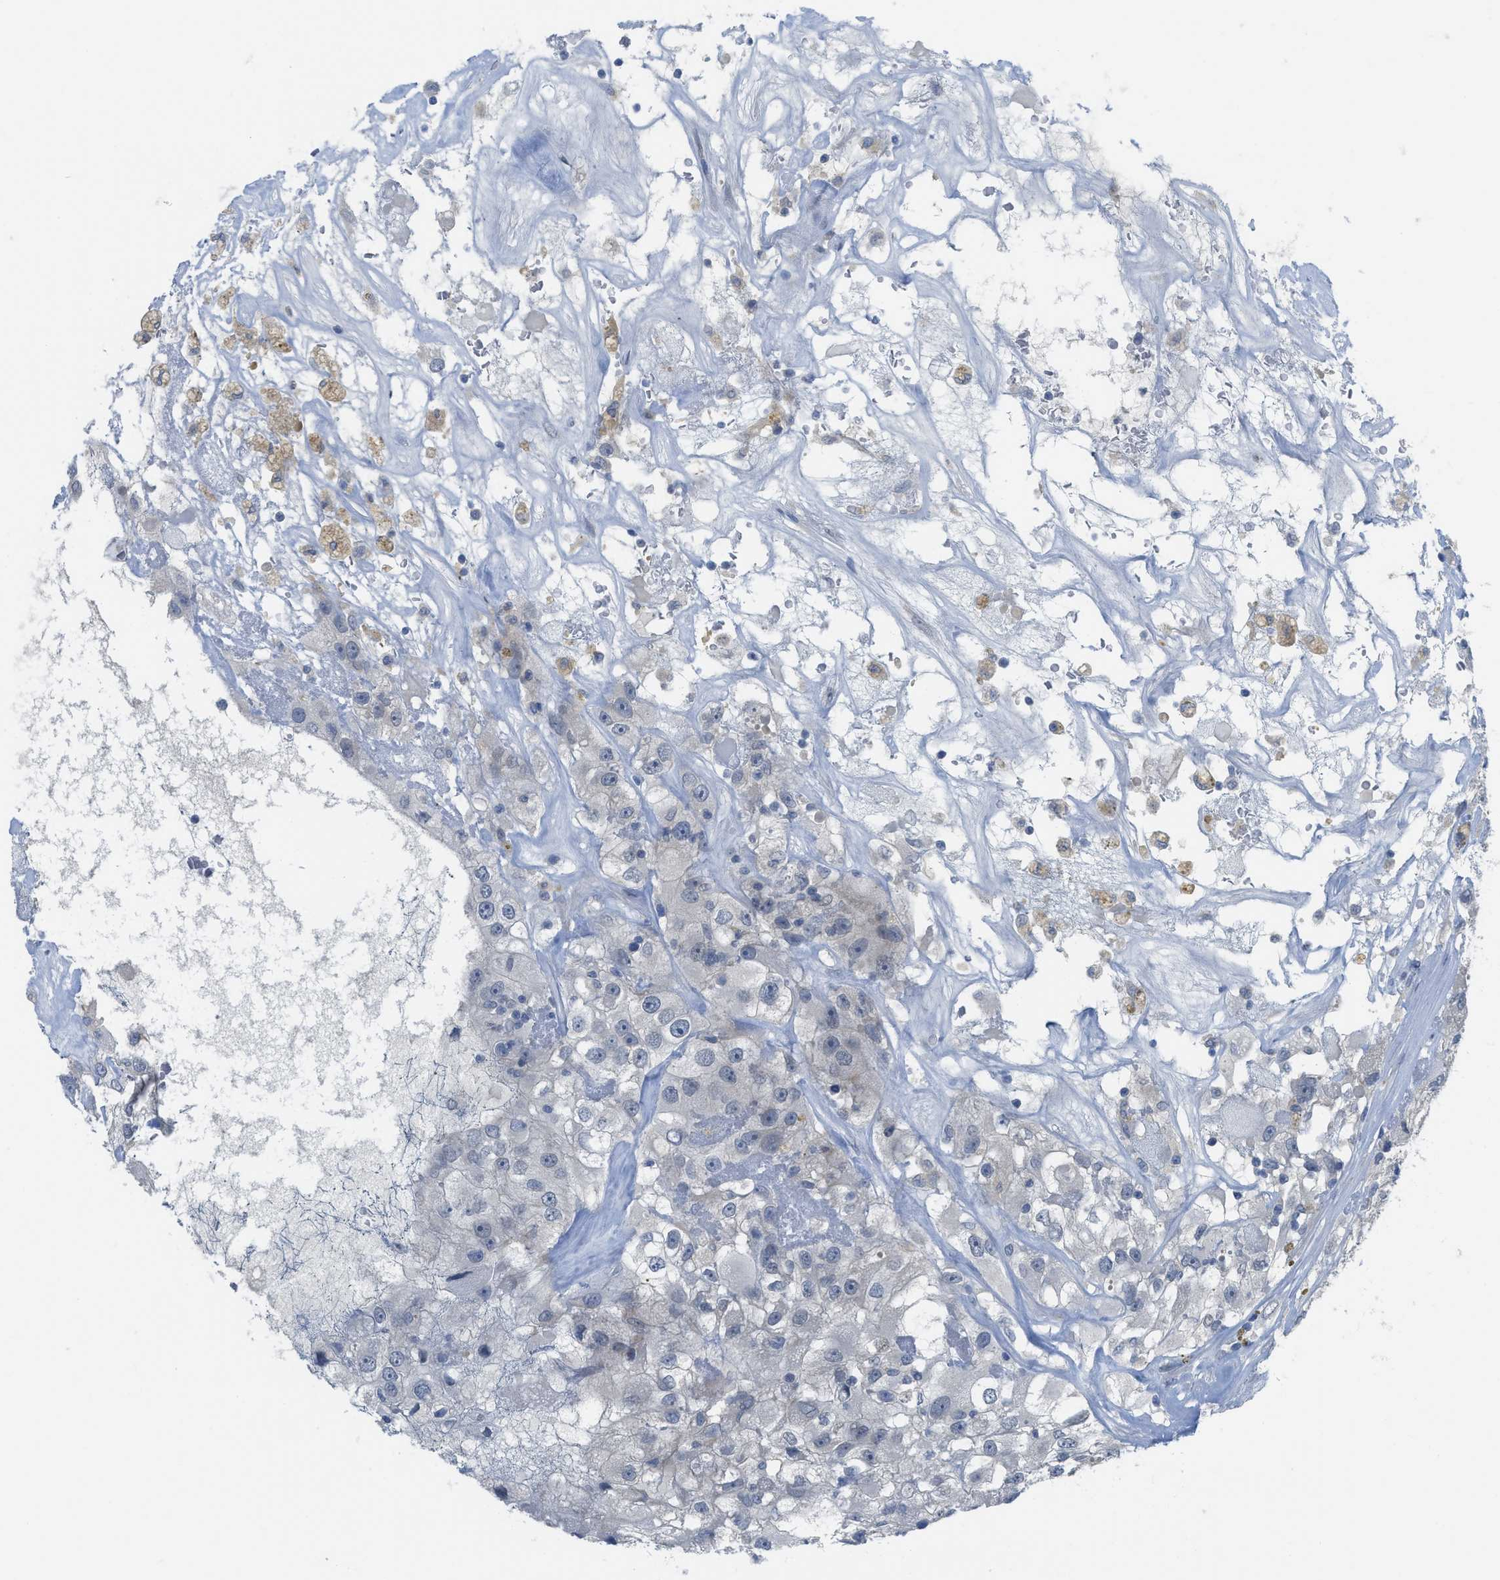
{"staining": {"intensity": "negative", "quantity": "none", "location": "none"}, "tissue": "renal cancer", "cell_type": "Tumor cells", "image_type": "cancer", "snomed": [{"axis": "morphology", "description": "Adenocarcinoma, NOS"}, {"axis": "topography", "description": "Kidney"}], "caption": "This is an immunohistochemistry (IHC) histopathology image of renal cancer (adenocarcinoma). There is no expression in tumor cells.", "gene": "TNFAIP1", "patient": {"sex": "female", "age": 52}}